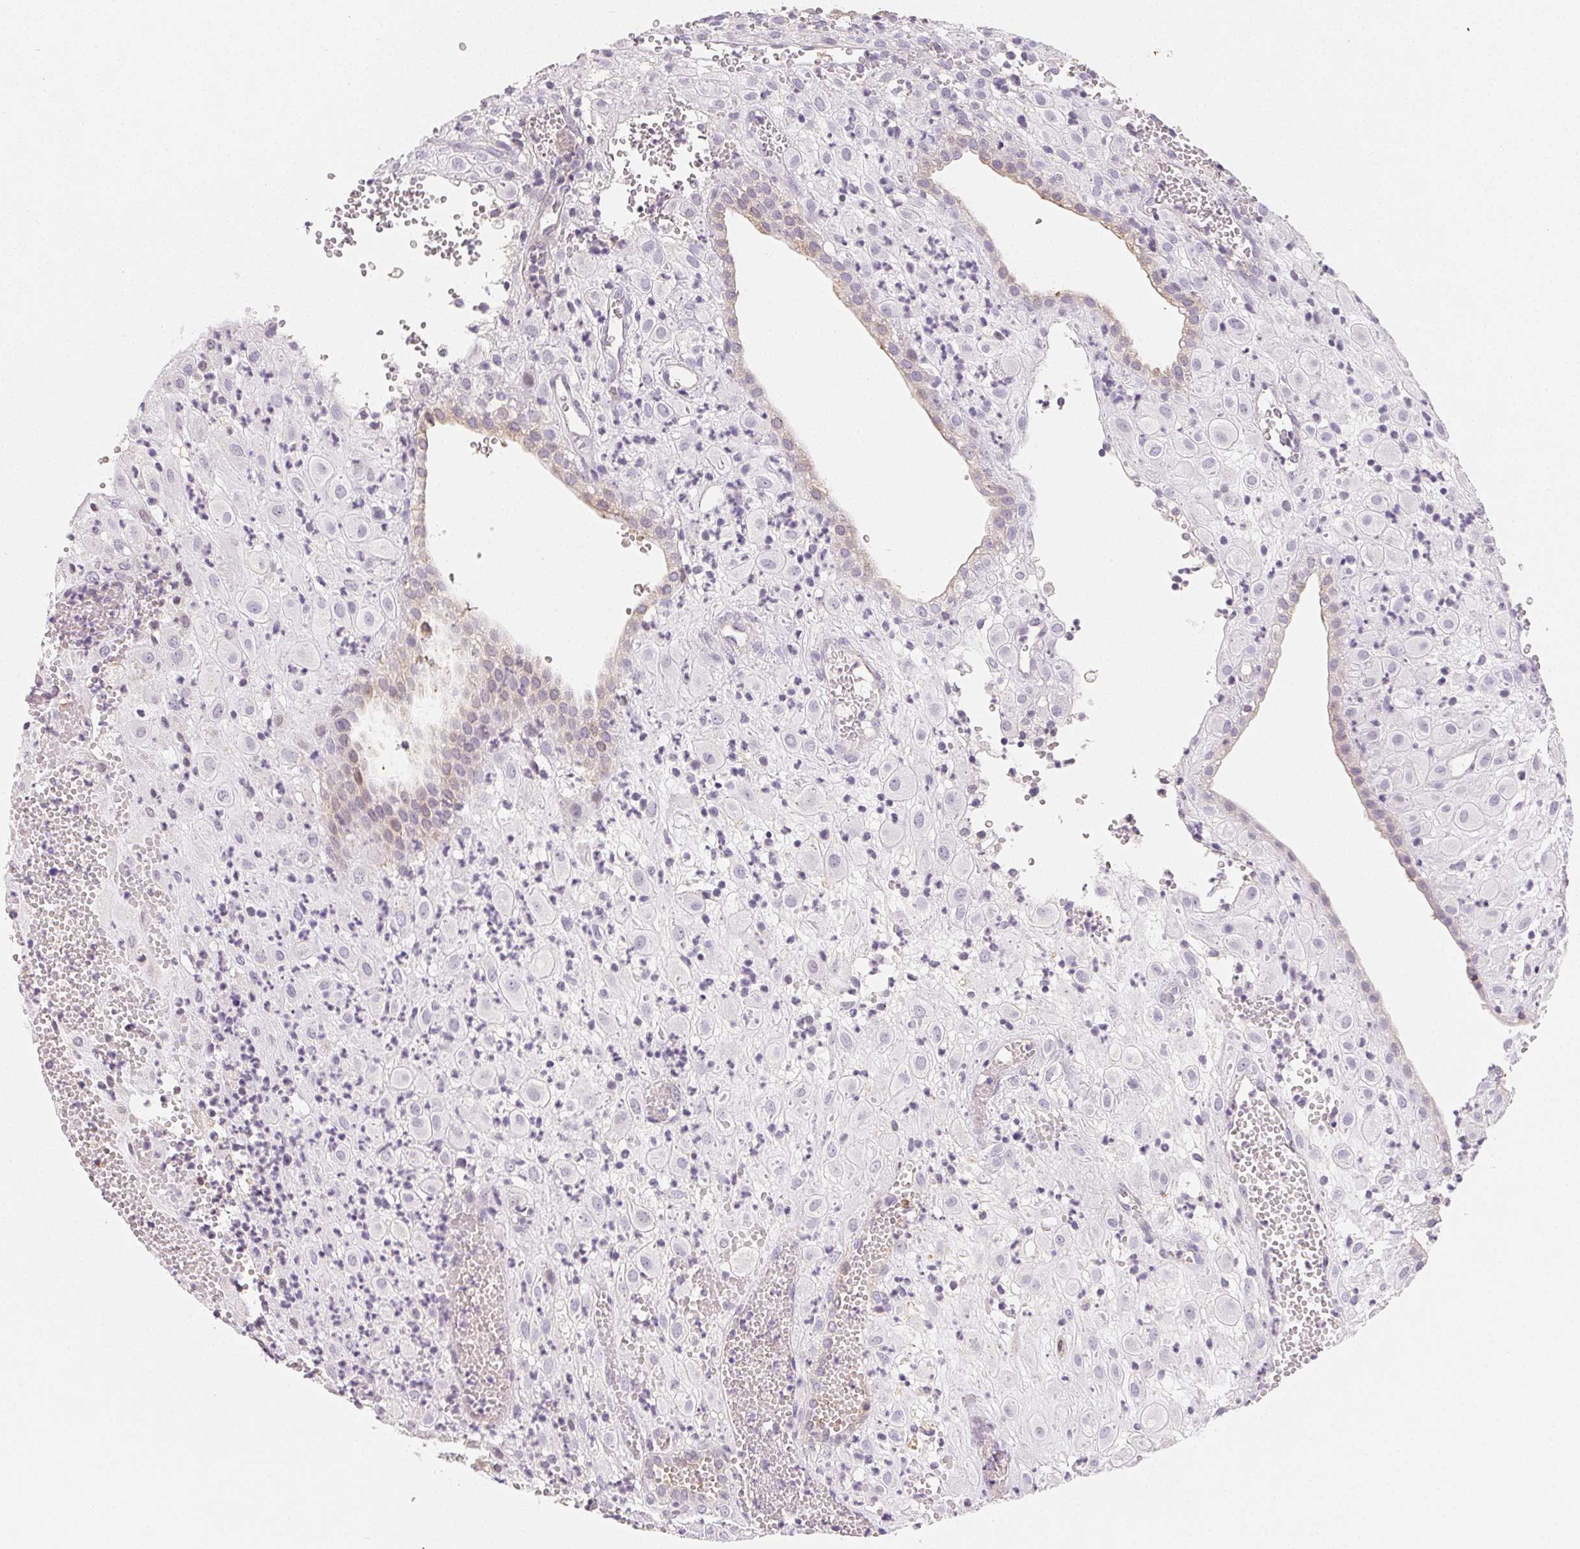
{"staining": {"intensity": "negative", "quantity": "none", "location": "none"}, "tissue": "placenta", "cell_type": "Decidual cells", "image_type": "normal", "snomed": [{"axis": "morphology", "description": "Normal tissue, NOS"}, {"axis": "topography", "description": "Placenta"}], "caption": "There is no significant expression in decidual cells of placenta. Nuclei are stained in blue.", "gene": "LRRC23", "patient": {"sex": "female", "age": 24}}